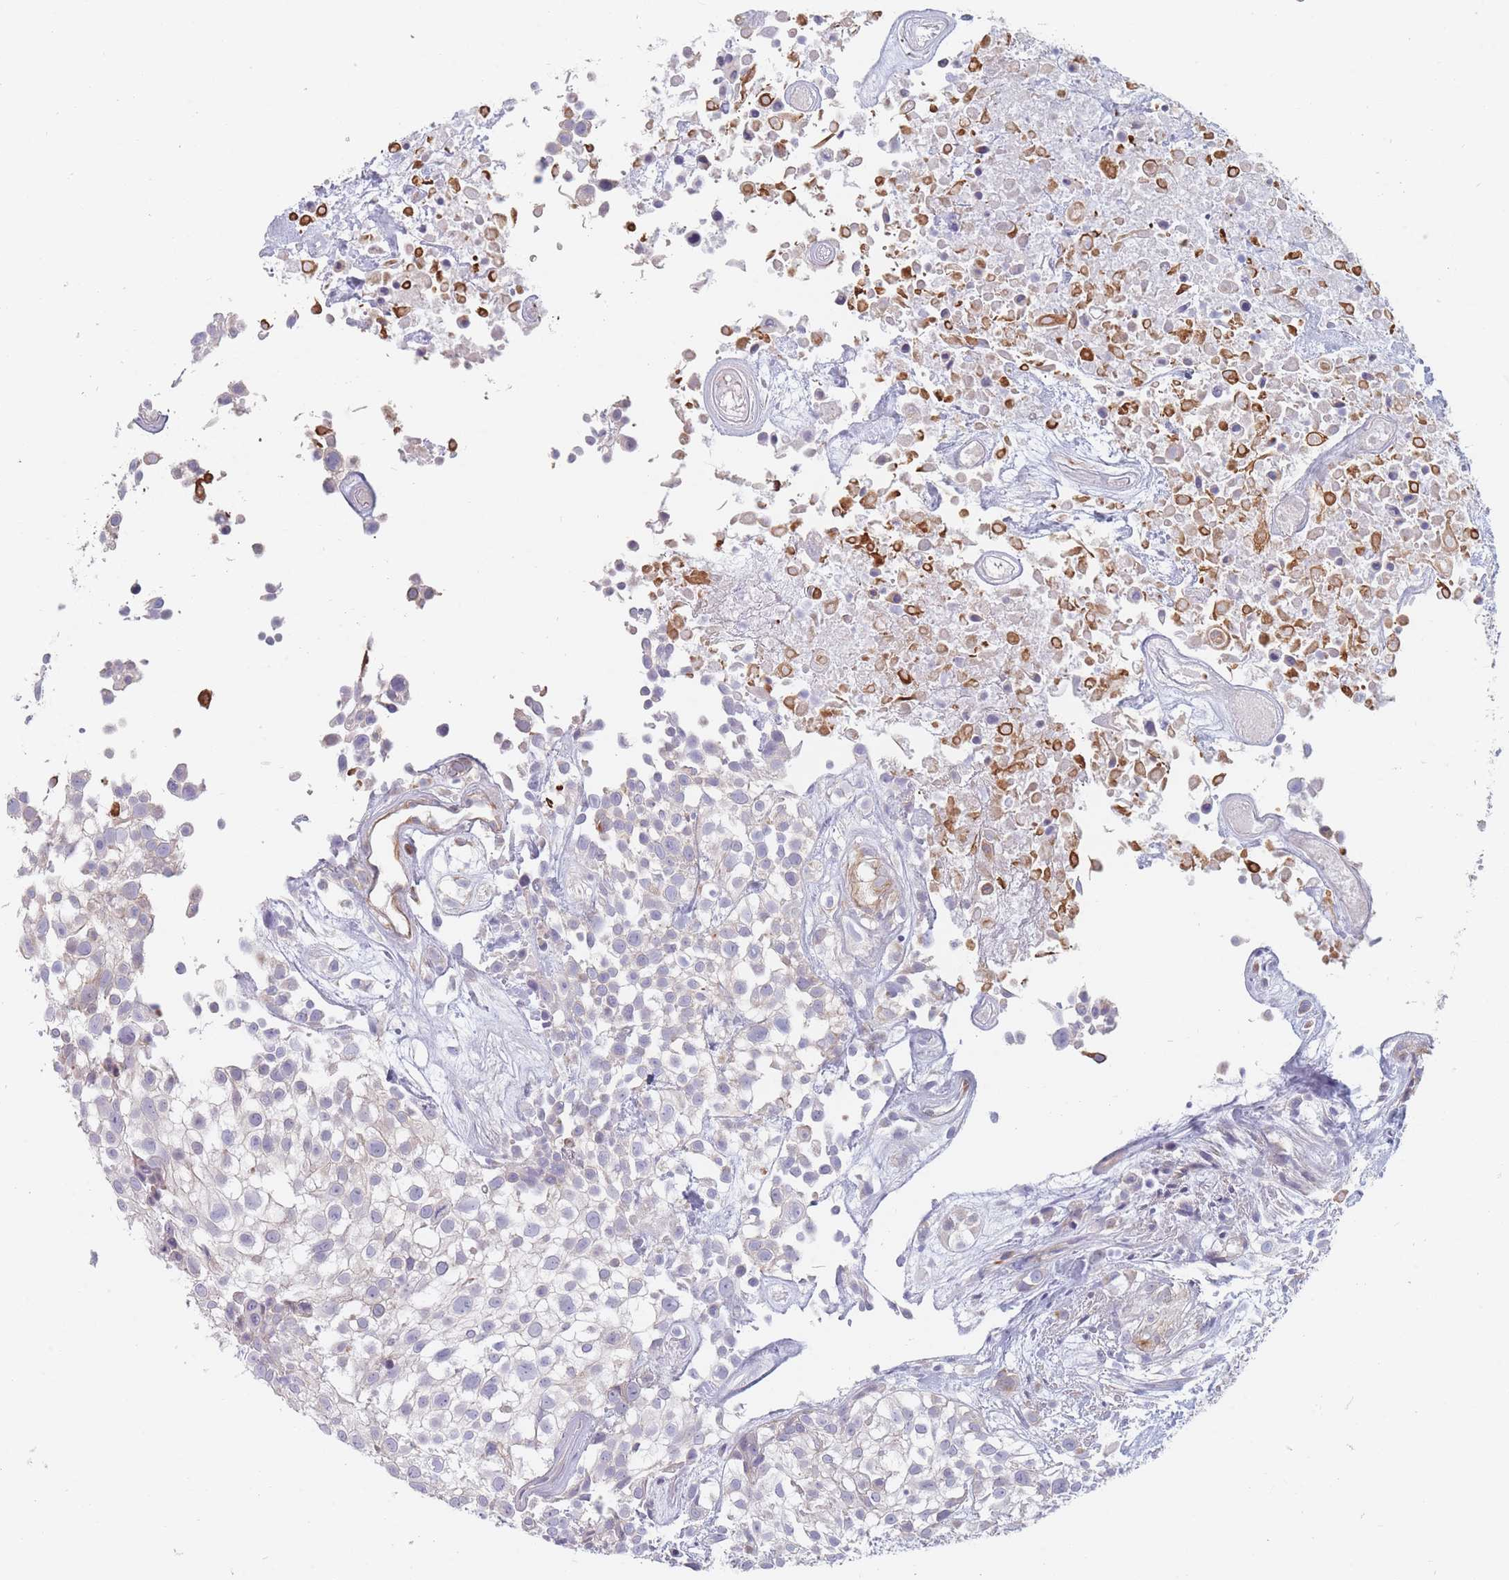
{"staining": {"intensity": "weak", "quantity": "<25%", "location": "cytoplasmic/membranous"}, "tissue": "urothelial cancer", "cell_type": "Tumor cells", "image_type": "cancer", "snomed": [{"axis": "morphology", "description": "Urothelial carcinoma, High grade"}, {"axis": "topography", "description": "Urinary bladder"}], "caption": "An immunohistochemistry micrograph of high-grade urothelial carcinoma is shown. There is no staining in tumor cells of high-grade urothelial carcinoma.", "gene": "ERBIN", "patient": {"sex": "male", "age": 56}}